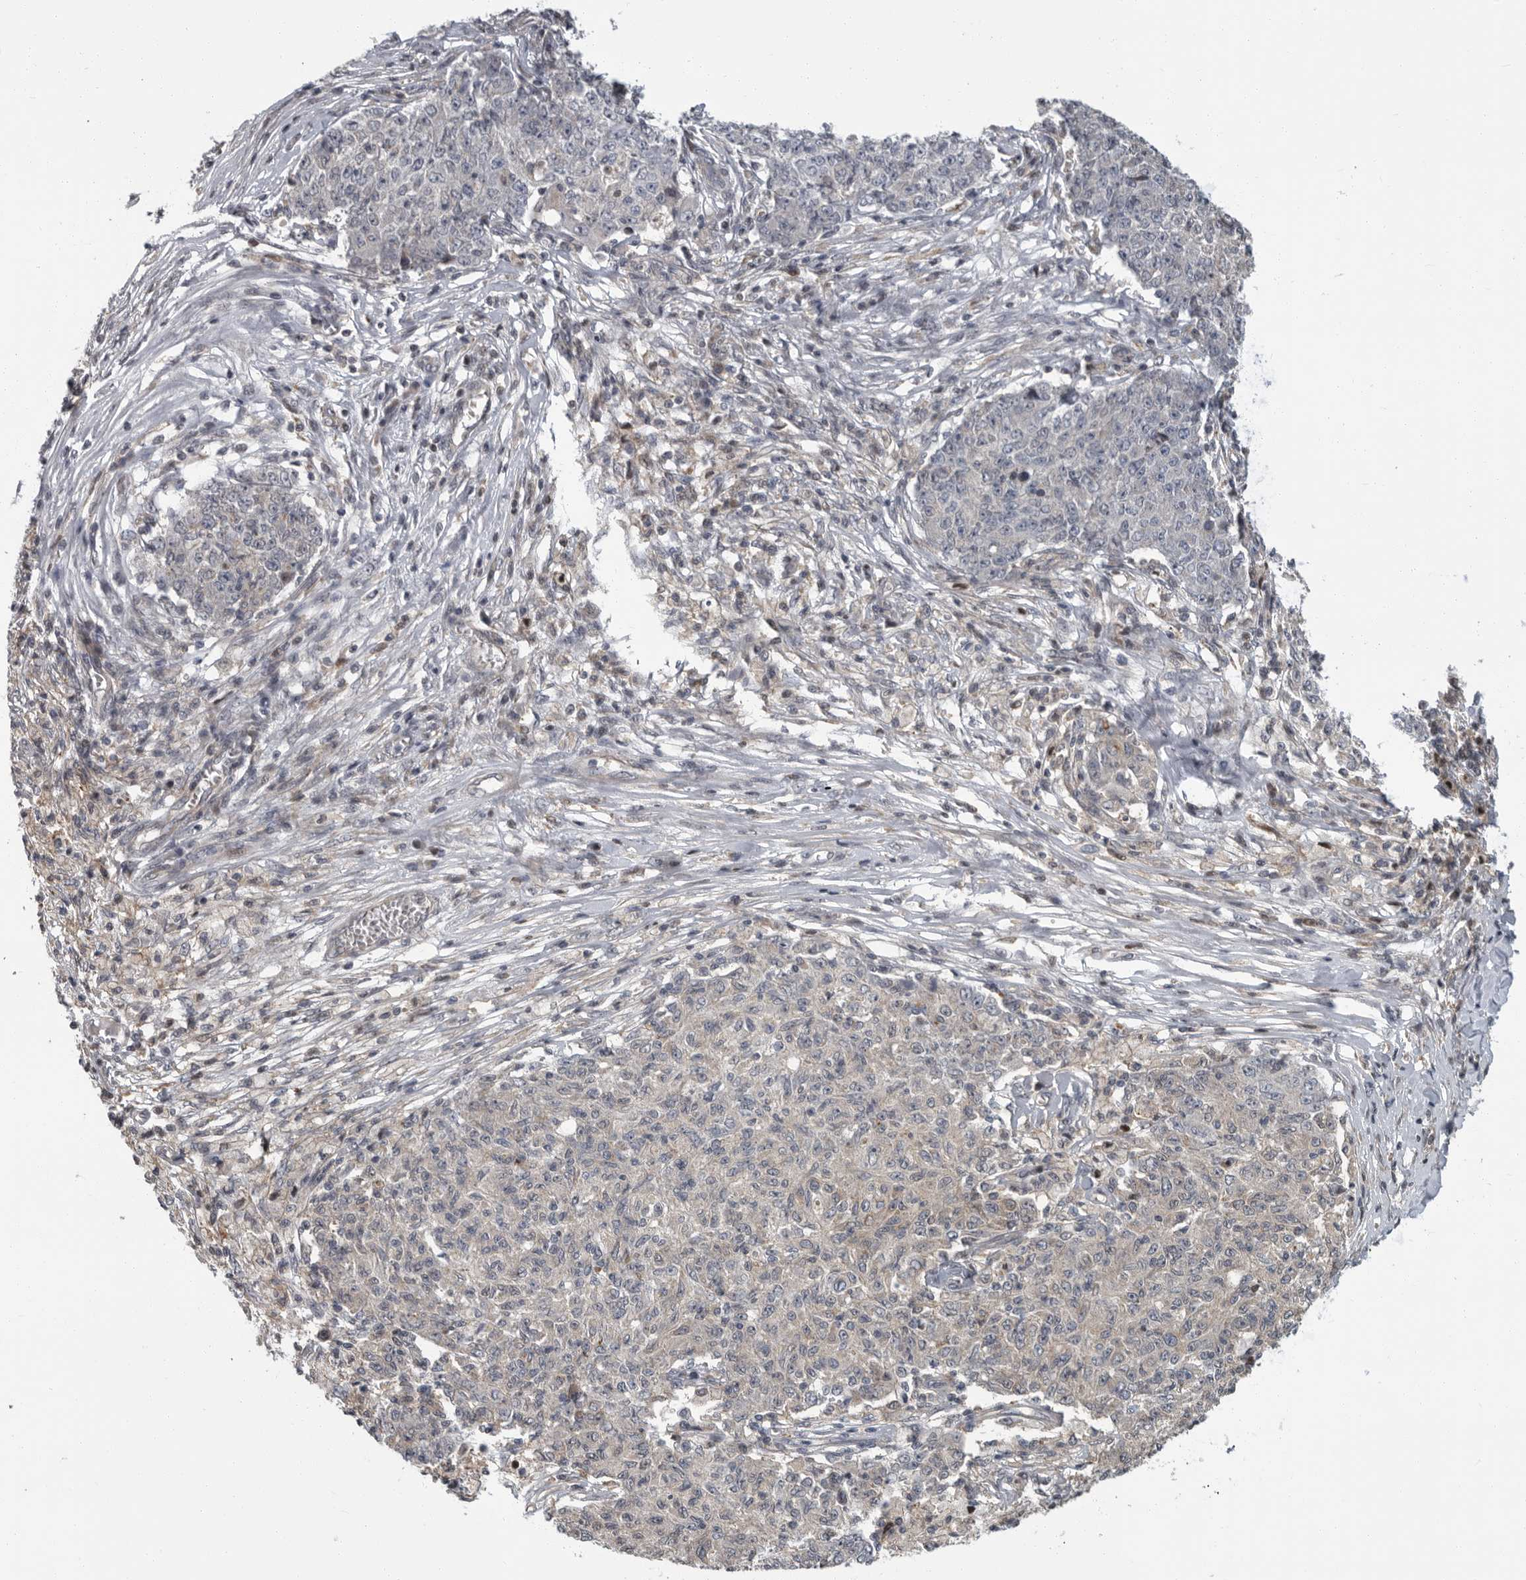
{"staining": {"intensity": "negative", "quantity": "none", "location": "none"}, "tissue": "ovarian cancer", "cell_type": "Tumor cells", "image_type": "cancer", "snomed": [{"axis": "morphology", "description": "Carcinoma, endometroid"}, {"axis": "topography", "description": "Ovary"}], "caption": "DAB (3,3'-diaminobenzidine) immunohistochemical staining of ovarian cancer (endometroid carcinoma) displays no significant positivity in tumor cells.", "gene": "PDE7A", "patient": {"sex": "female", "age": 42}}